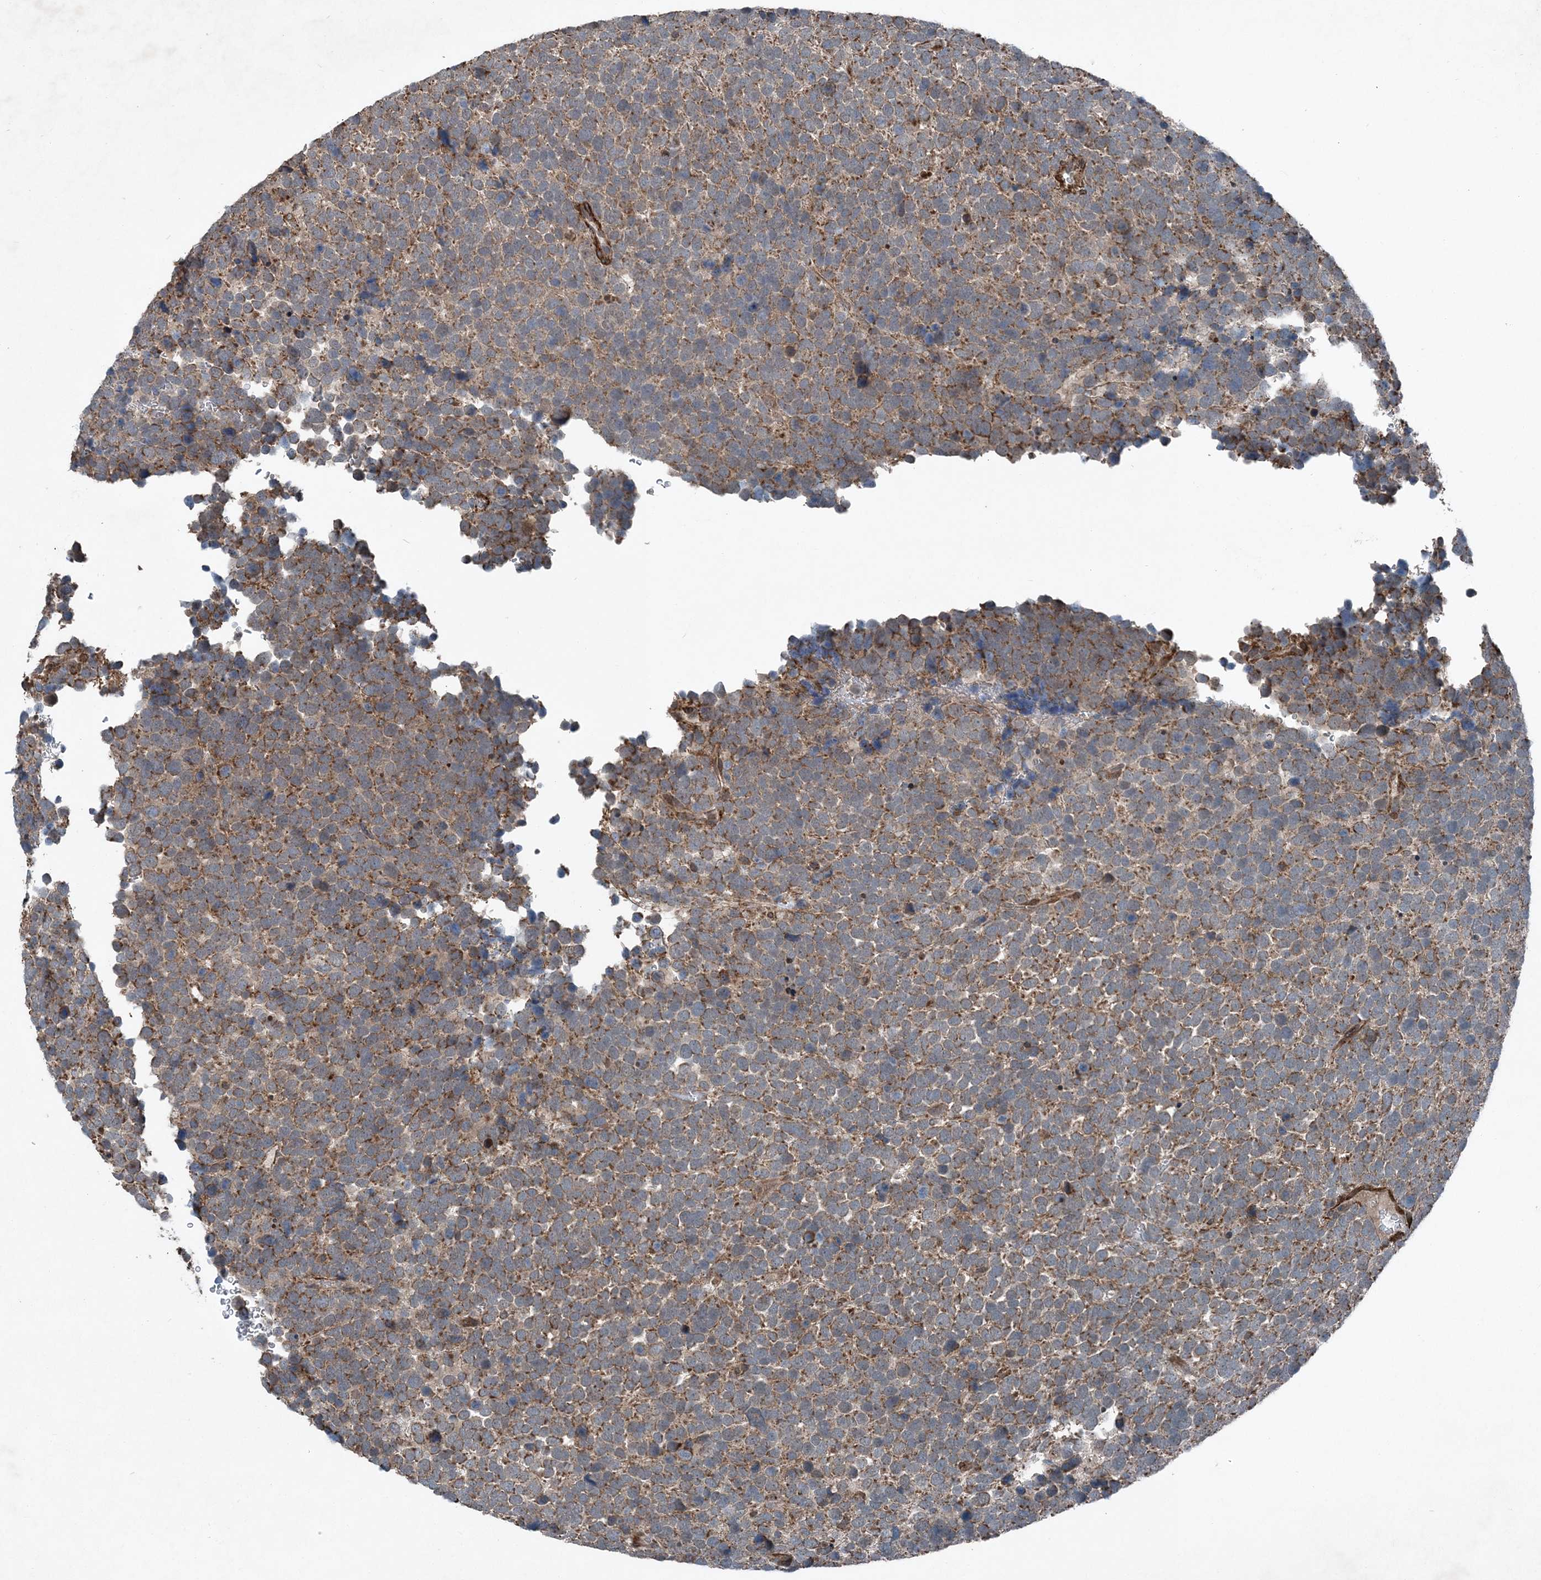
{"staining": {"intensity": "moderate", "quantity": ">75%", "location": "cytoplasmic/membranous"}, "tissue": "urothelial cancer", "cell_type": "Tumor cells", "image_type": "cancer", "snomed": [{"axis": "morphology", "description": "Urothelial carcinoma, High grade"}, {"axis": "topography", "description": "Urinary bladder"}], "caption": "Human urothelial cancer stained with a protein marker shows moderate staining in tumor cells.", "gene": "NDUFA2", "patient": {"sex": "female", "age": 82}}